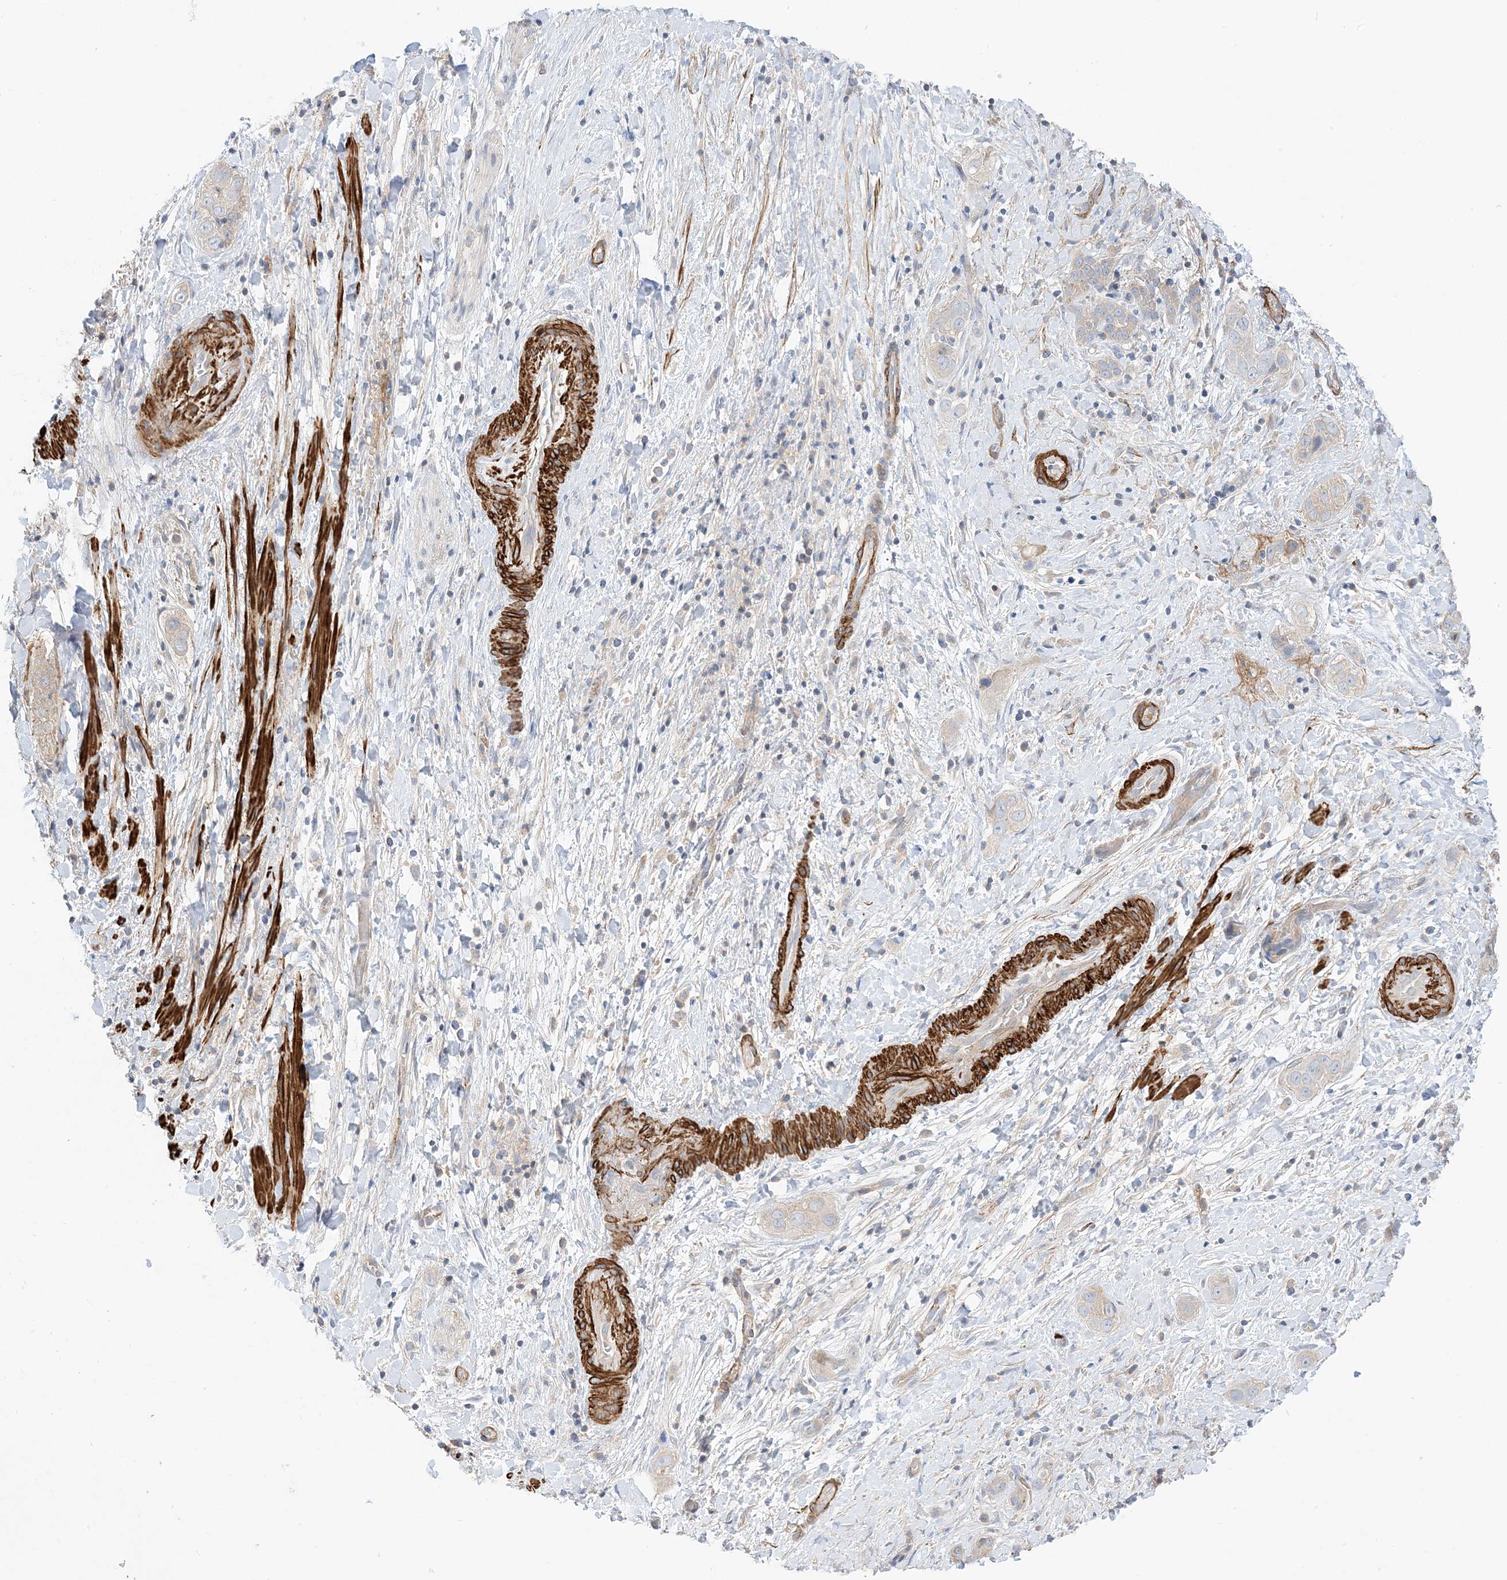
{"staining": {"intensity": "negative", "quantity": "none", "location": "none"}, "tissue": "liver cancer", "cell_type": "Tumor cells", "image_type": "cancer", "snomed": [{"axis": "morphology", "description": "Cholangiocarcinoma"}, {"axis": "topography", "description": "Liver"}], "caption": "Immunohistochemical staining of human liver cancer (cholangiocarcinoma) exhibits no significant expression in tumor cells.", "gene": "KIFBP", "patient": {"sex": "female", "age": 52}}